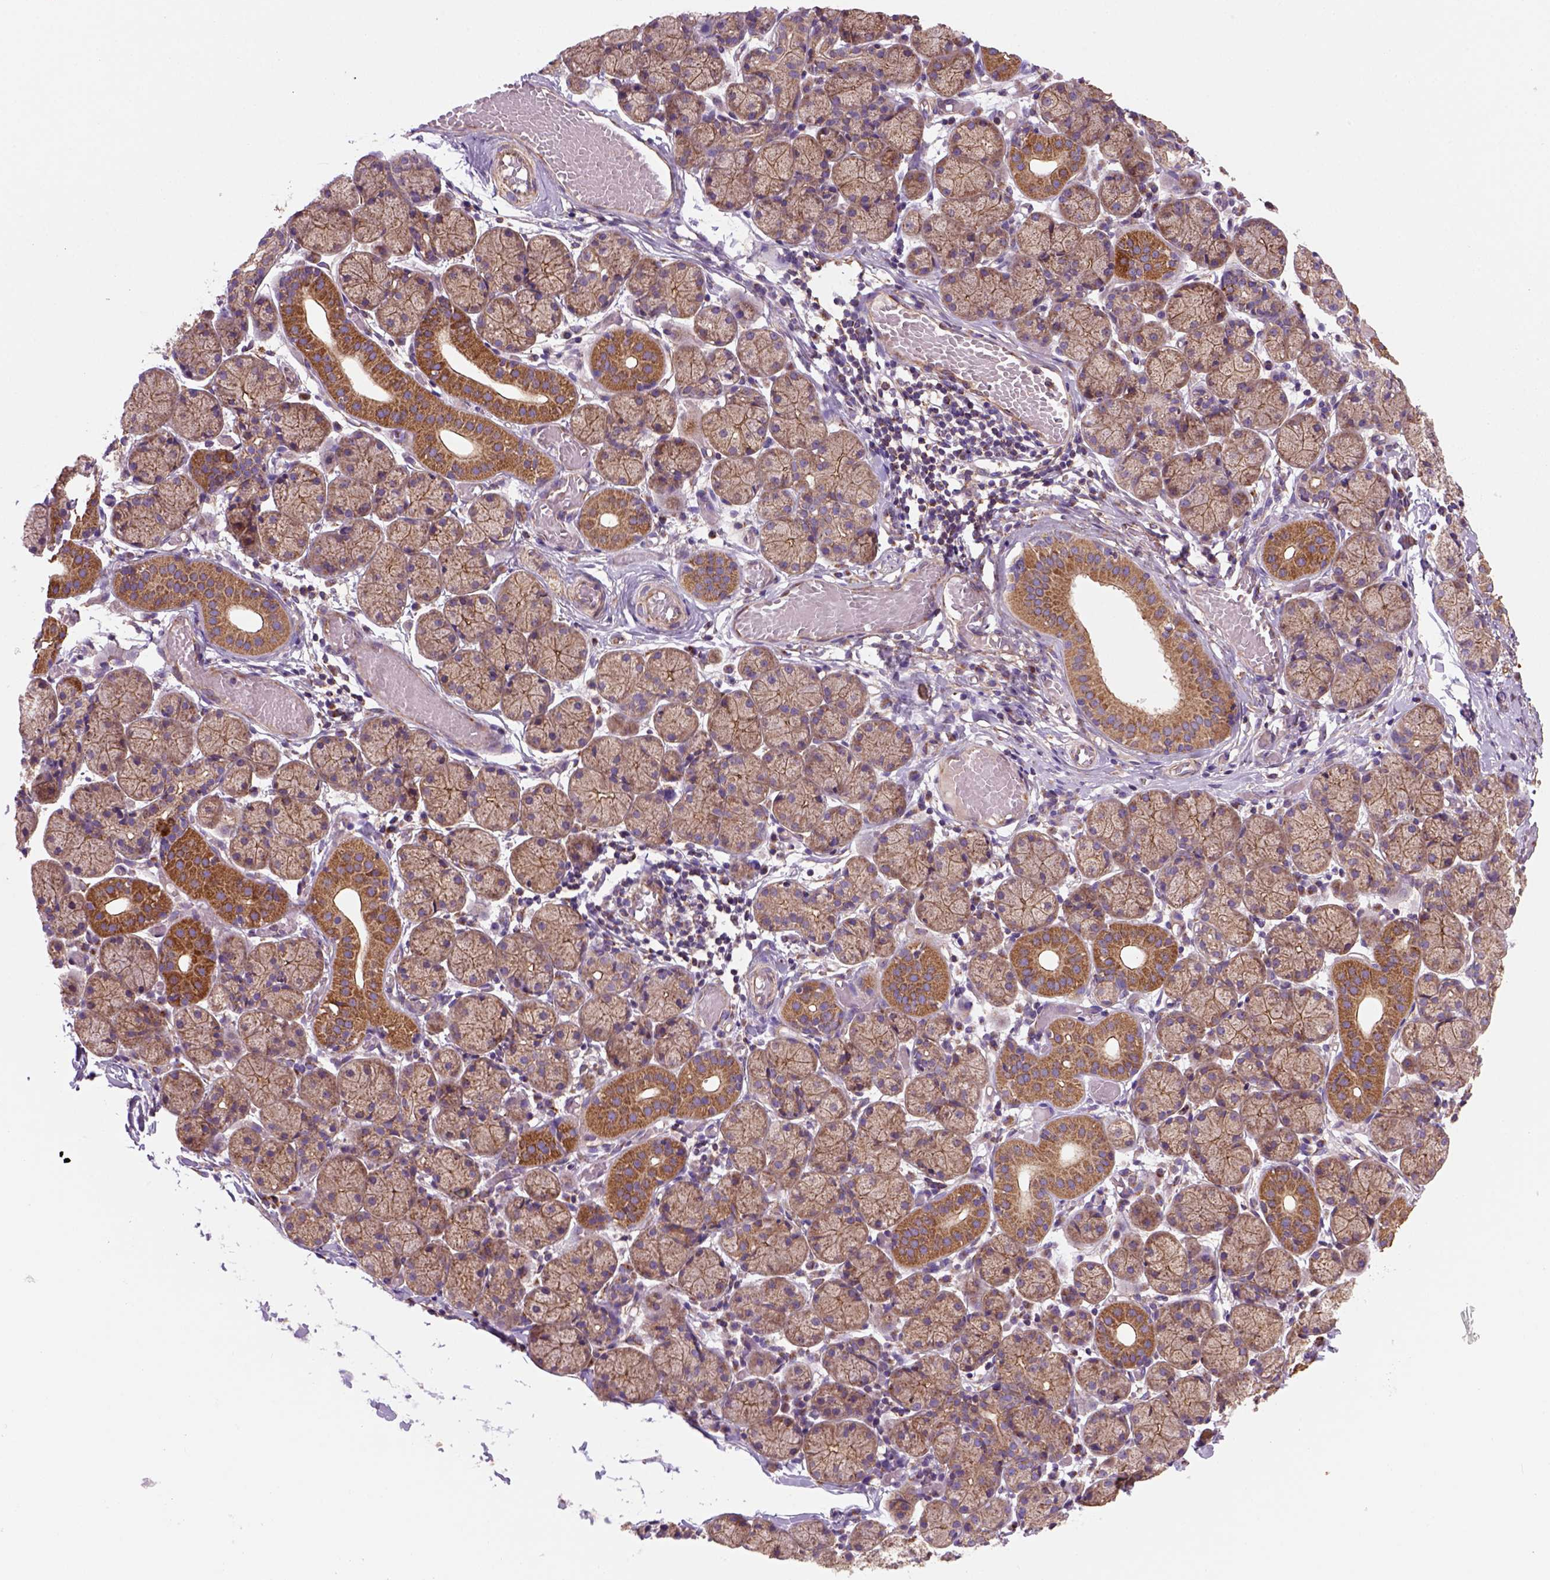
{"staining": {"intensity": "moderate", "quantity": "25%-75%", "location": "cytoplasmic/membranous"}, "tissue": "salivary gland", "cell_type": "Glandular cells", "image_type": "normal", "snomed": [{"axis": "morphology", "description": "Normal tissue, NOS"}, {"axis": "topography", "description": "Salivary gland"}], "caption": "Salivary gland stained with a brown dye exhibits moderate cytoplasmic/membranous positive expression in about 25%-75% of glandular cells.", "gene": "WARS2", "patient": {"sex": "female", "age": 24}}